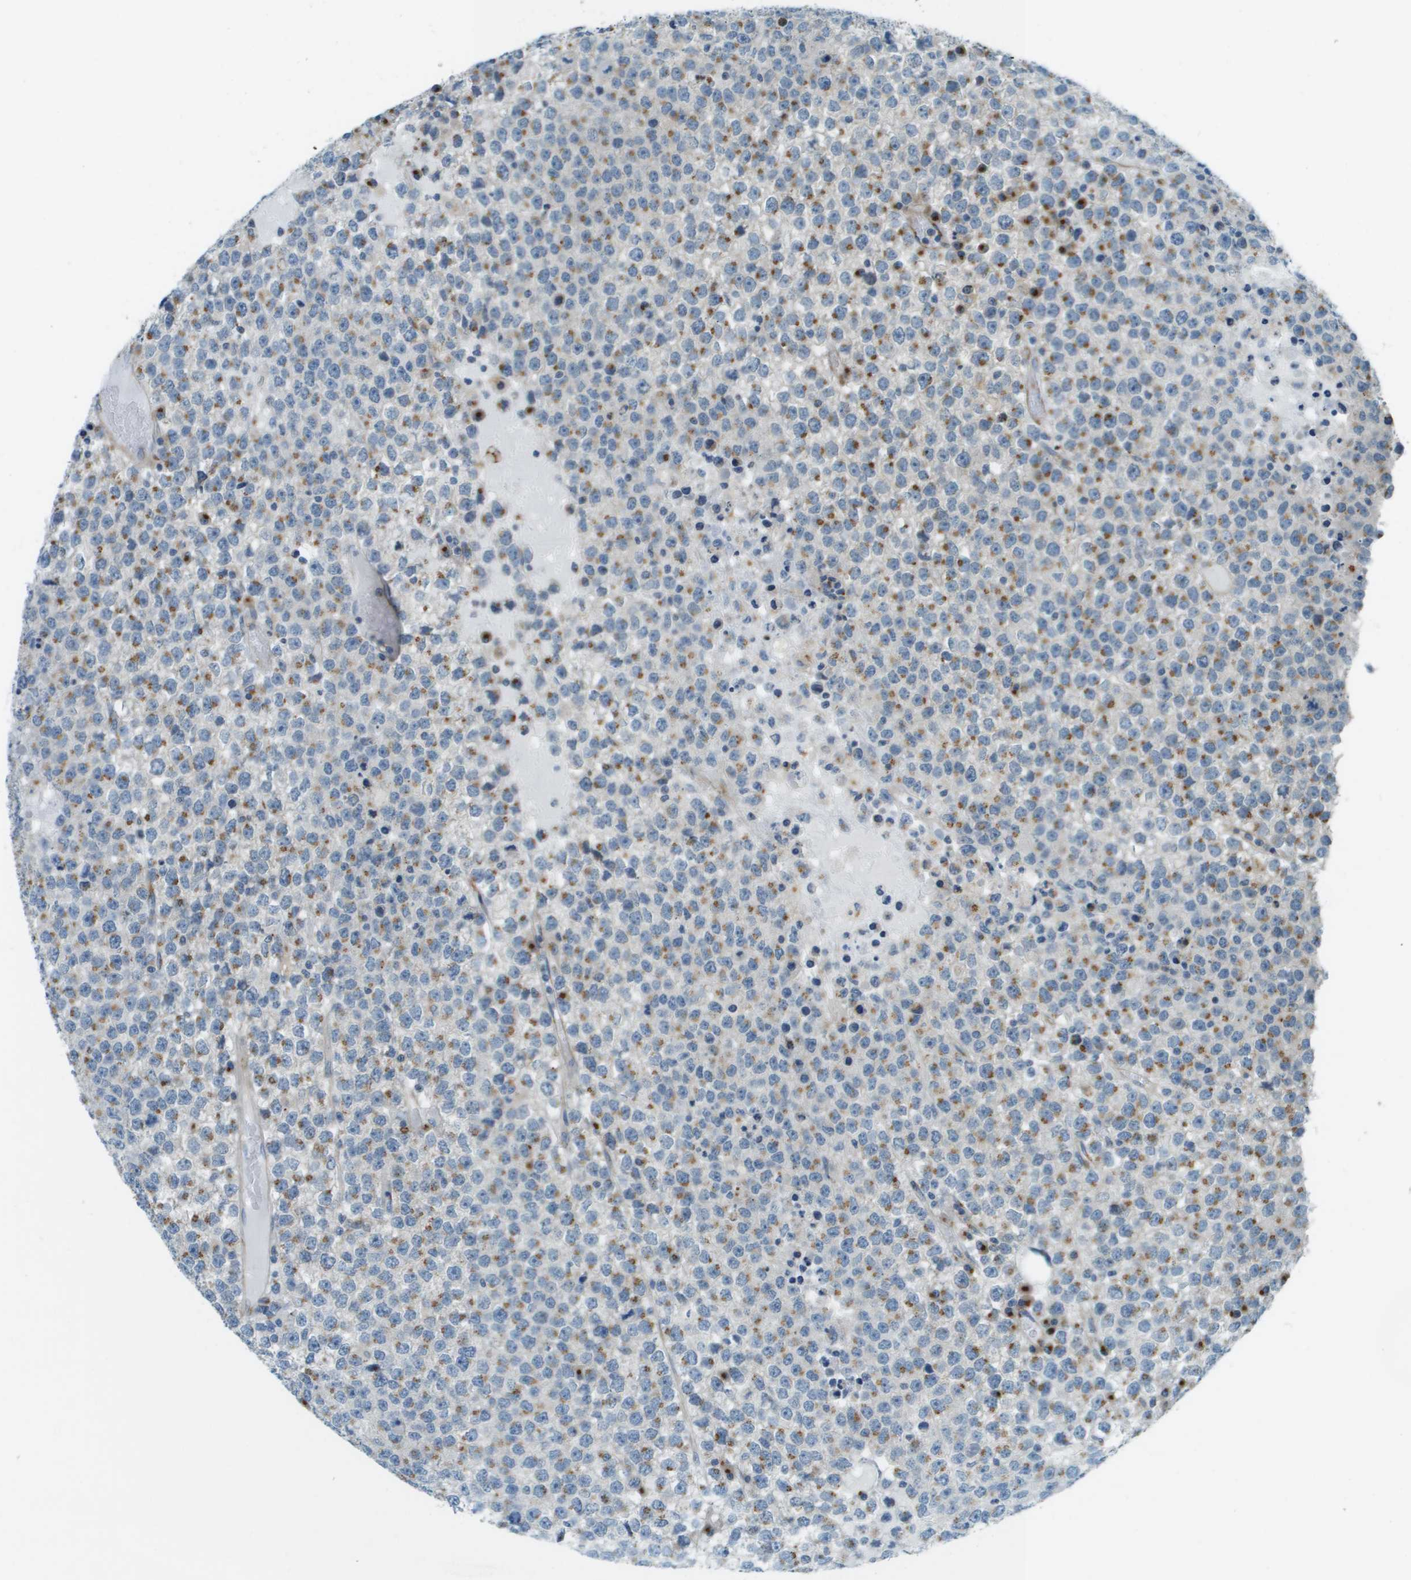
{"staining": {"intensity": "moderate", "quantity": ">75%", "location": "cytoplasmic/membranous"}, "tissue": "testis cancer", "cell_type": "Tumor cells", "image_type": "cancer", "snomed": [{"axis": "morphology", "description": "Seminoma, NOS"}, {"axis": "topography", "description": "Testis"}], "caption": "Testis seminoma was stained to show a protein in brown. There is medium levels of moderate cytoplasmic/membranous positivity in approximately >75% of tumor cells.", "gene": "ACBD3", "patient": {"sex": "male", "age": 65}}